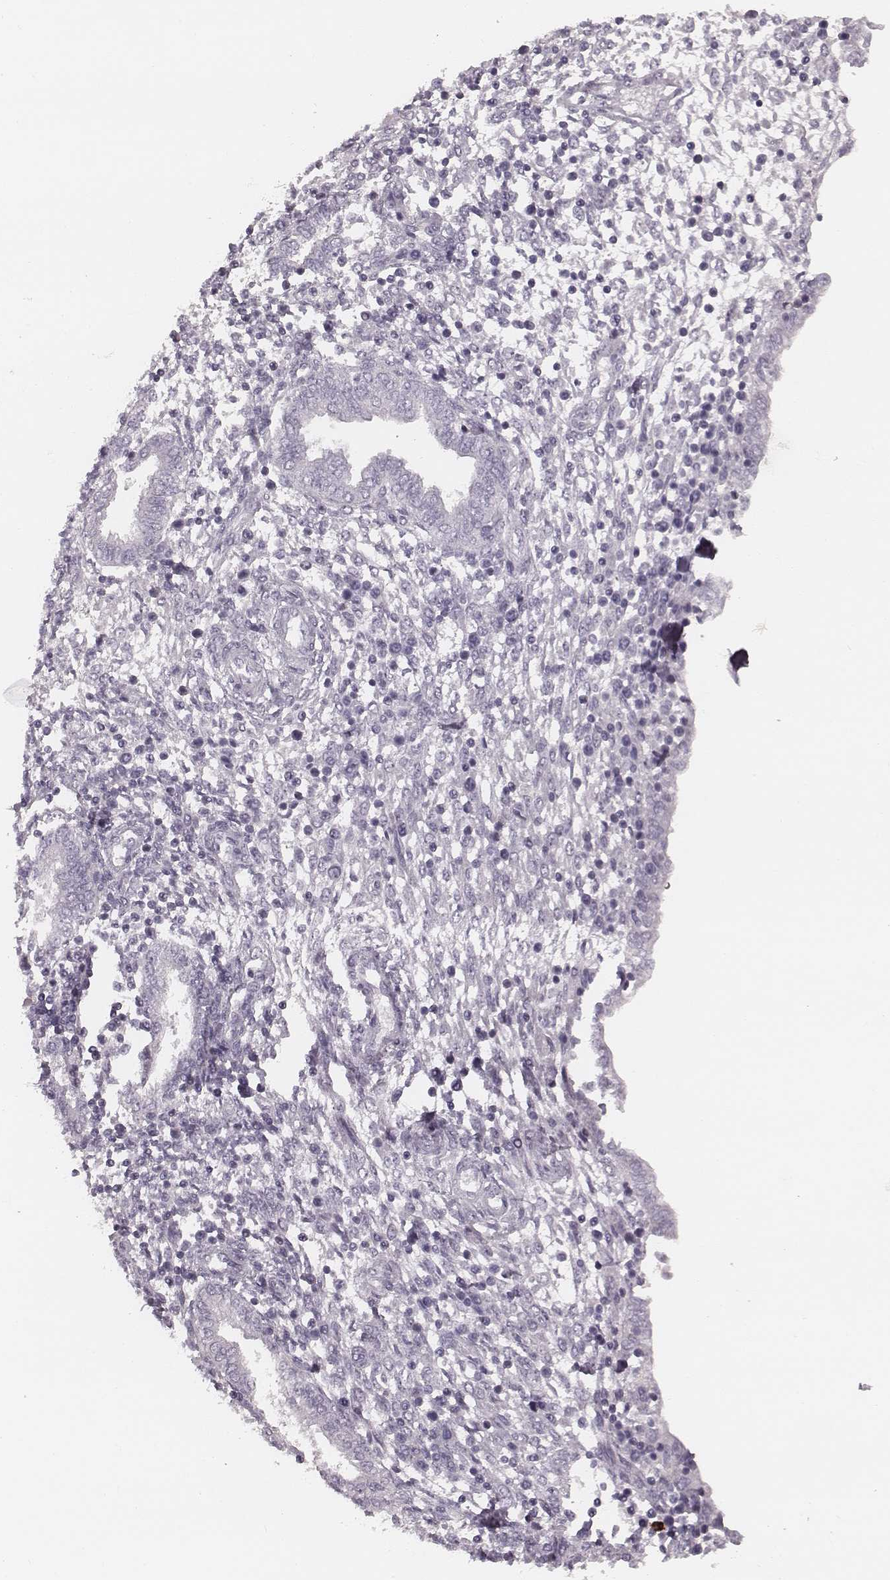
{"staining": {"intensity": "negative", "quantity": "none", "location": "none"}, "tissue": "endometrium", "cell_type": "Cells in endometrial stroma", "image_type": "normal", "snomed": [{"axis": "morphology", "description": "Normal tissue, NOS"}, {"axis": "topography", "description": "Endometrium"}], "caption": "This image is of normal endometrium stained with immunohistochemistry (IHC) to label a protein in brown with the nuclei are counter-stained blue. There is no expression in cells in endometrial stroma. Brightfield microscopy of IHC stained with DAB (brown) and hematoxylin (blue), captured at high magnification.", "gene": "S100Z", "patient": {"sex": "female", "age": 42}}